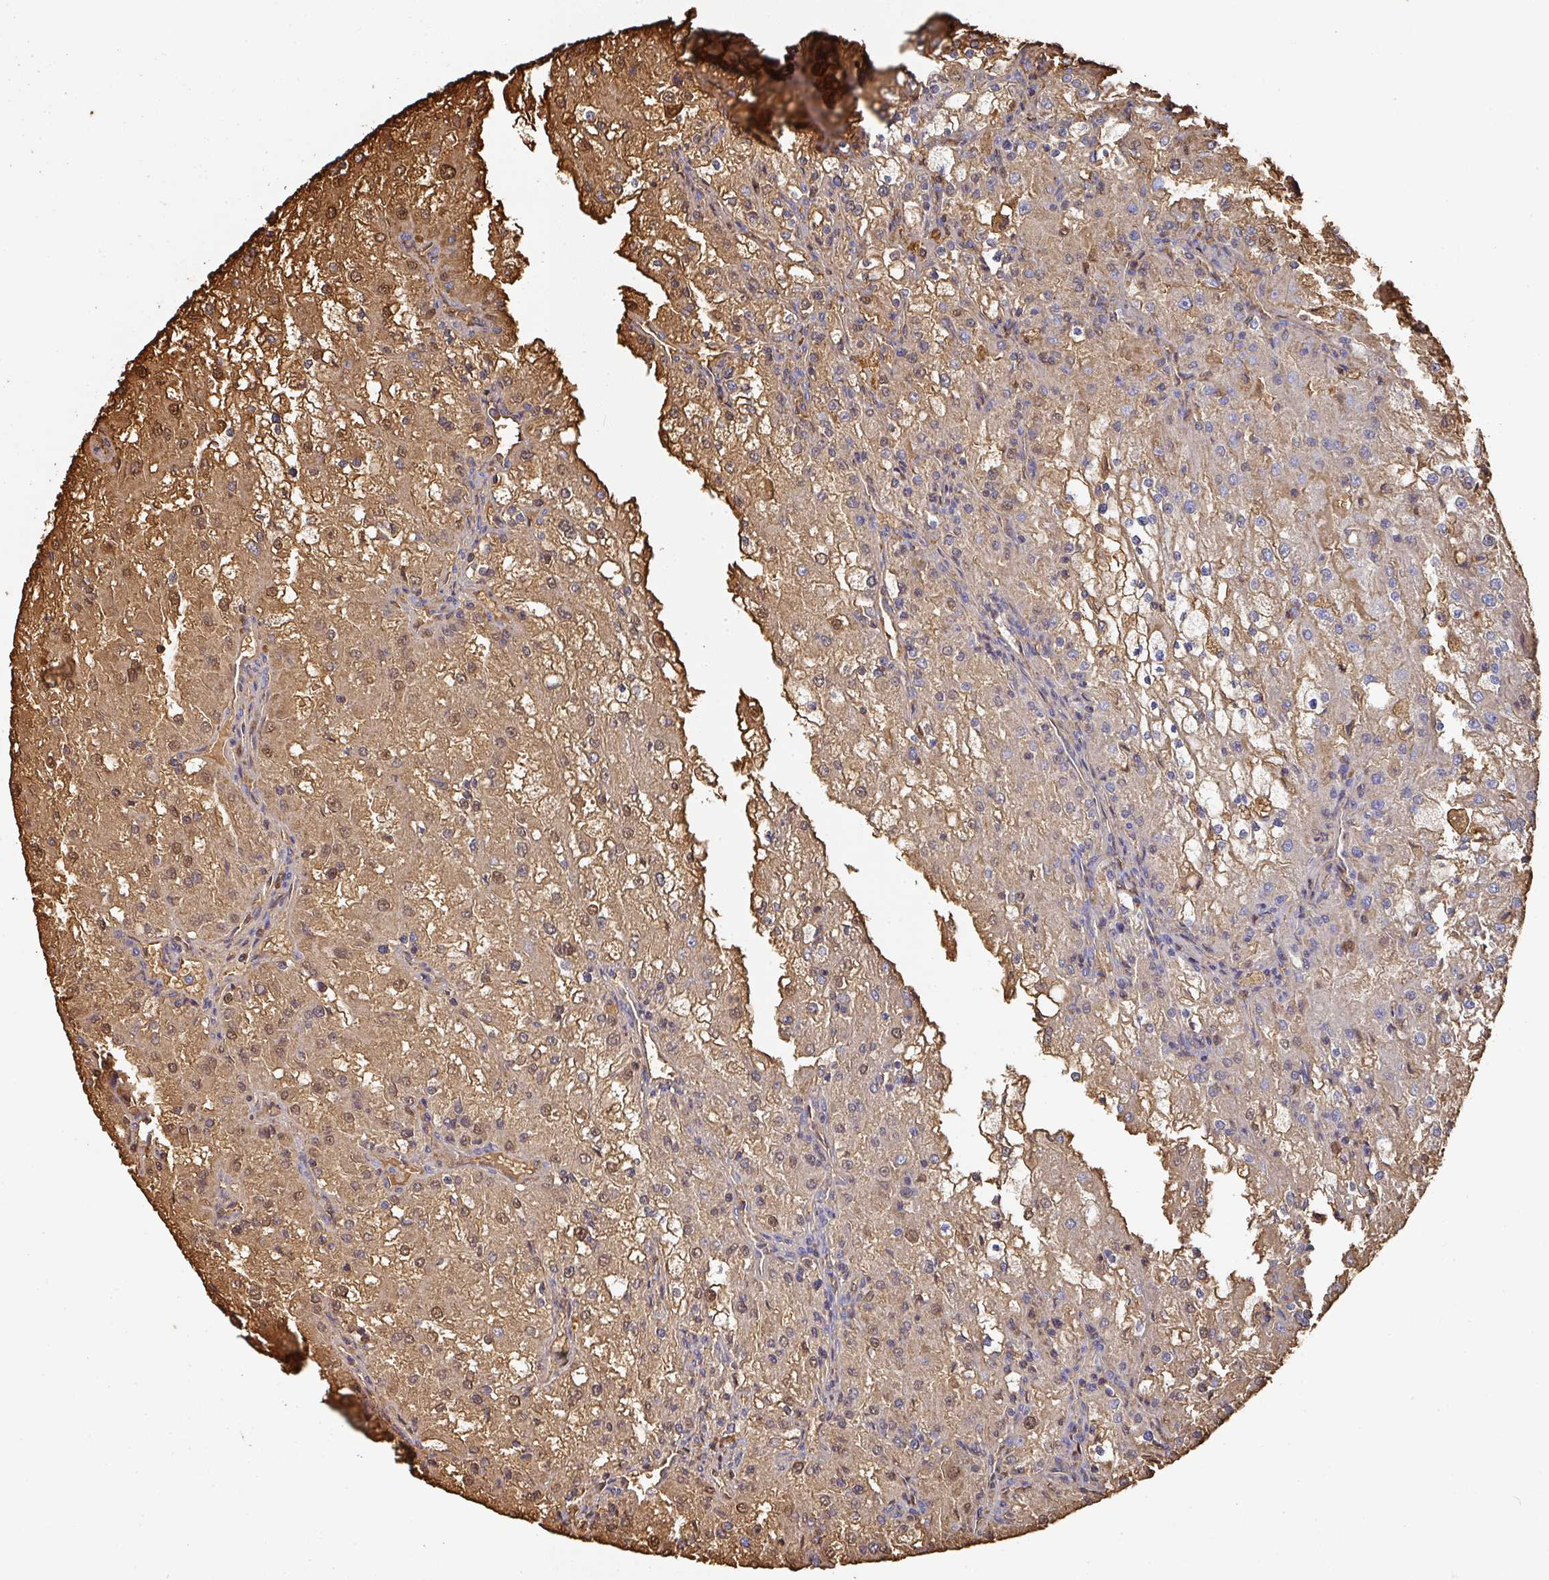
{"staining": {"intensity": "moderate", "quantity": ">75%", "location": "cytoplasmic/membranous,nuclear"}, "tissue": "renal cancer", "cell_type": "Tumor cells", "image_type": "cancer", "snomed": [{"axis": "morphology", "description": "Adenocarcinoma, NOS"}, {"axis": "topography", "description": "Kidney"}], "caption": "Immunohistochemical staining of human renal cancer exhibits moderate cytoplasmic/membranous and nuclear protein staining in about >75% of tumor cells. (brown staining indicates protein expression, while blue staining denotes nuclei).", "gene": "ALB", "patient": {"sex": "female", "age": 74}}